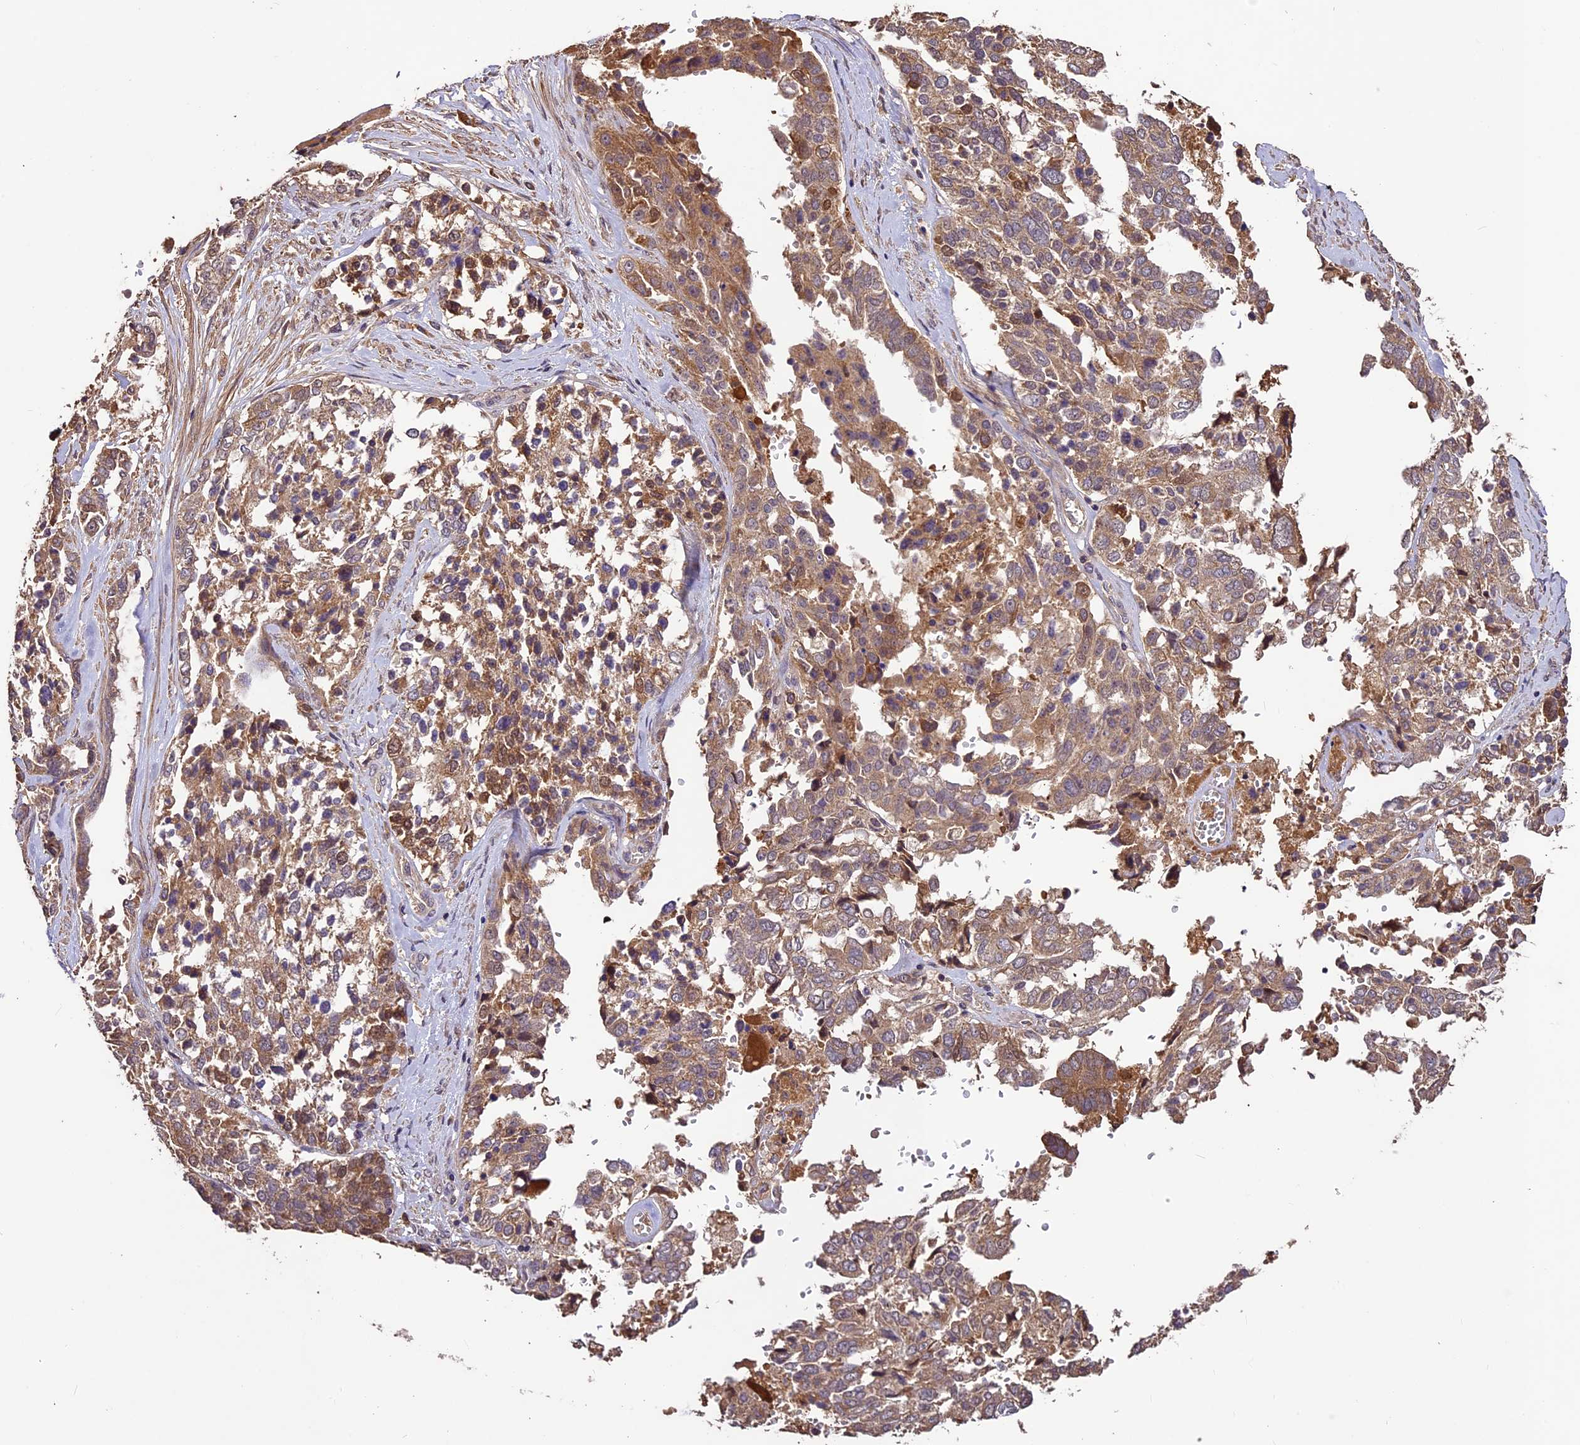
{"staining": {"intensity": "moderate", "quantity": "25%-75%", "location": "cytoplasmic/membranous"}, "tissue": "ovarian cancer", "cell_type": "Tumor cells", "image_type": "cancer", "snomed": [{"axis": "morphology", "description": "Cystadenocarcinoma, serous, NOS"}, {"axis": "topography", "description": "Ovary"}], "caption": "This photomicrograph exhibits IHC staining of ovarian serous cystadenocarcinoma, with medium moderate cytoplasmic/membranous staining in about 25%-75% of tumor cells.", "gene": "CRLF1", "patient": {"sex": "female", "age": 44}}